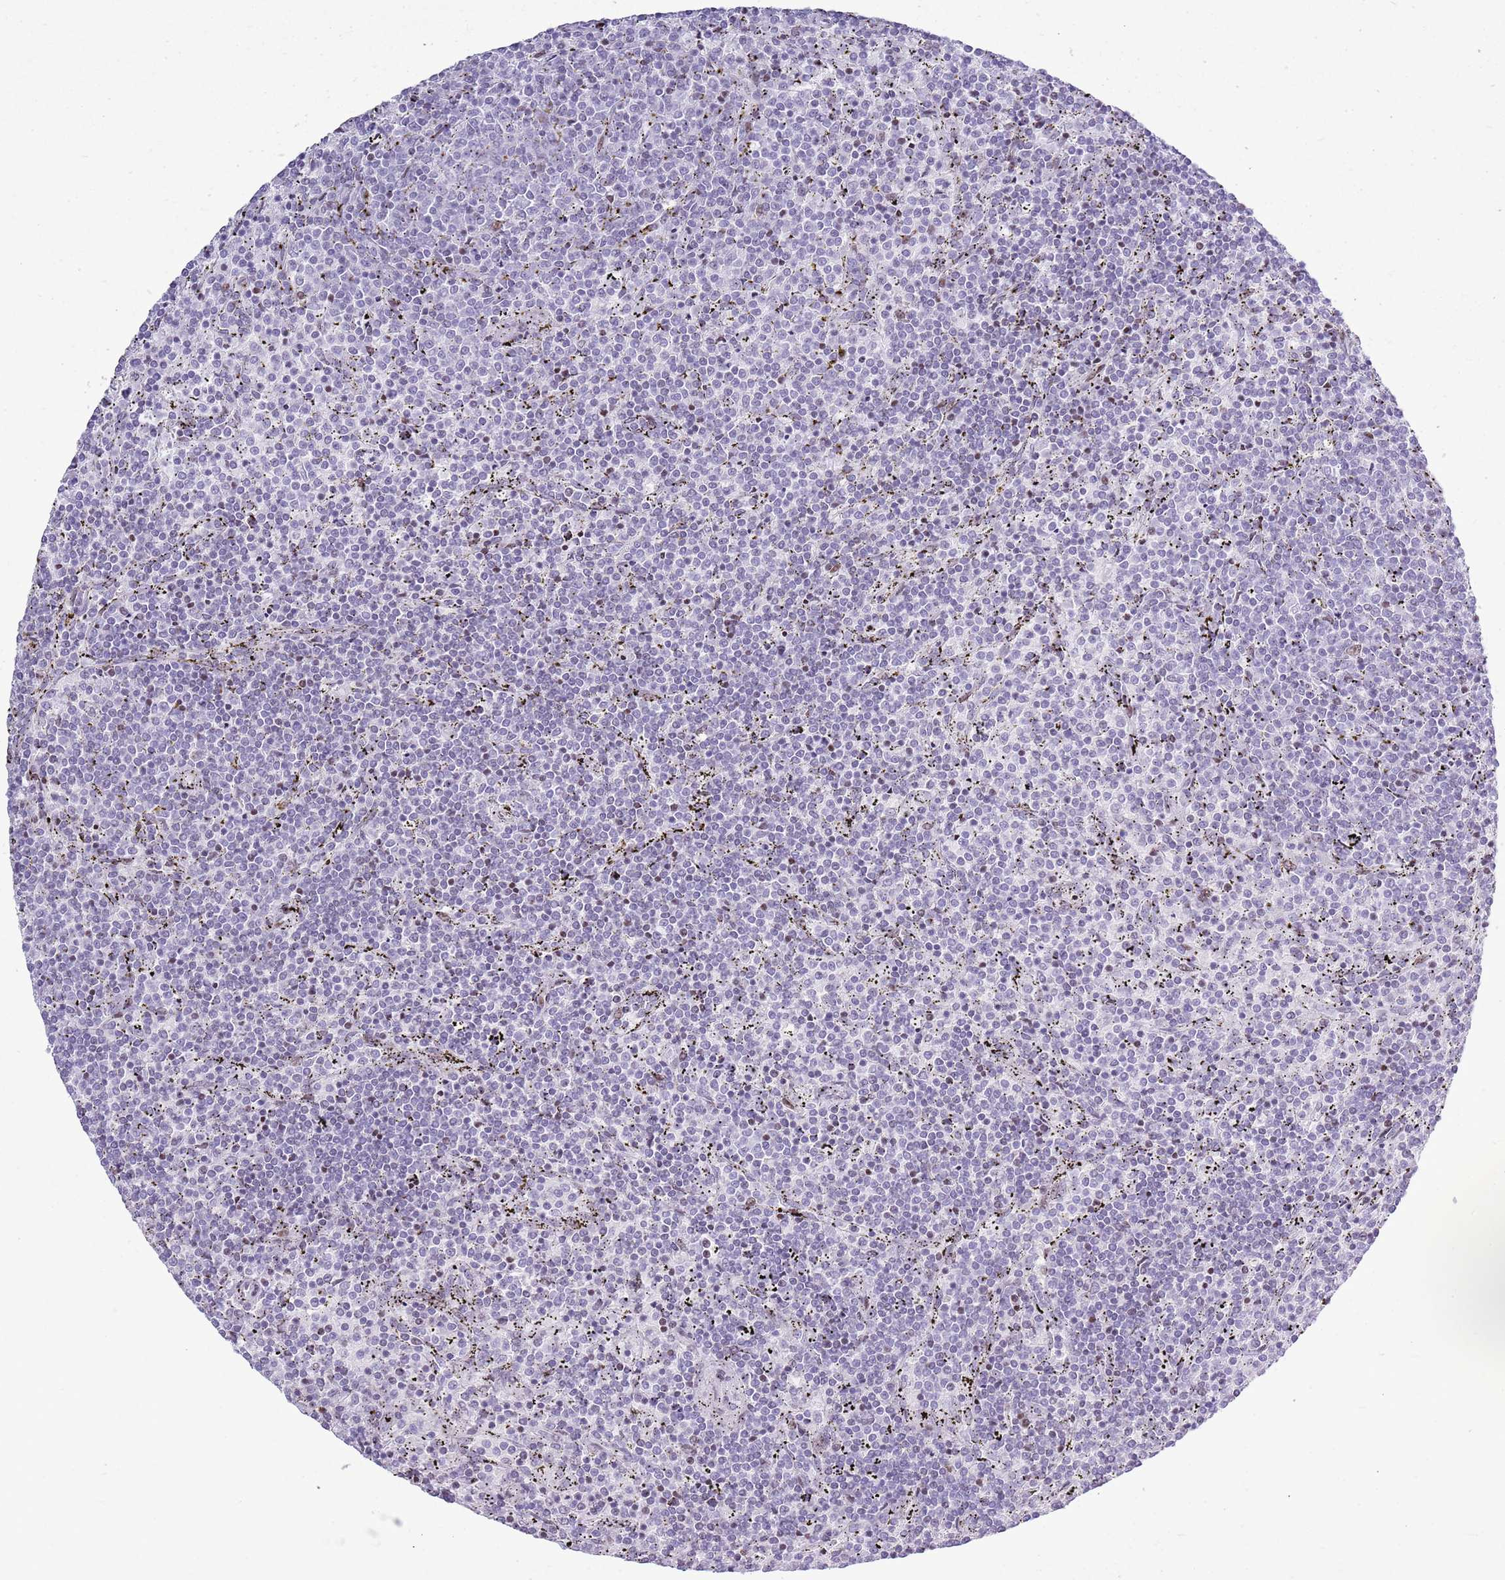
{"staining": {"intensity": "negative", "quantity": "none", "location": "none"}, "tissue": "lymphoma", "cell_type": "Tumor cells", "image_type": "cancer", "snomed": [{"axis": "morphology", "description": "Malignant lymphoma, non-Hodgkin's type, Low grade"}, {"axis": "topography", "description": "Spleen"}], "caption": "Malignant lymphoma, non-Hodgkin's type (low-grade) was stained to show a protein in brown. There is no significant staining in tumor cells.", "gene": "ASIP", "patient": {"sex": "female", "age": 50}}